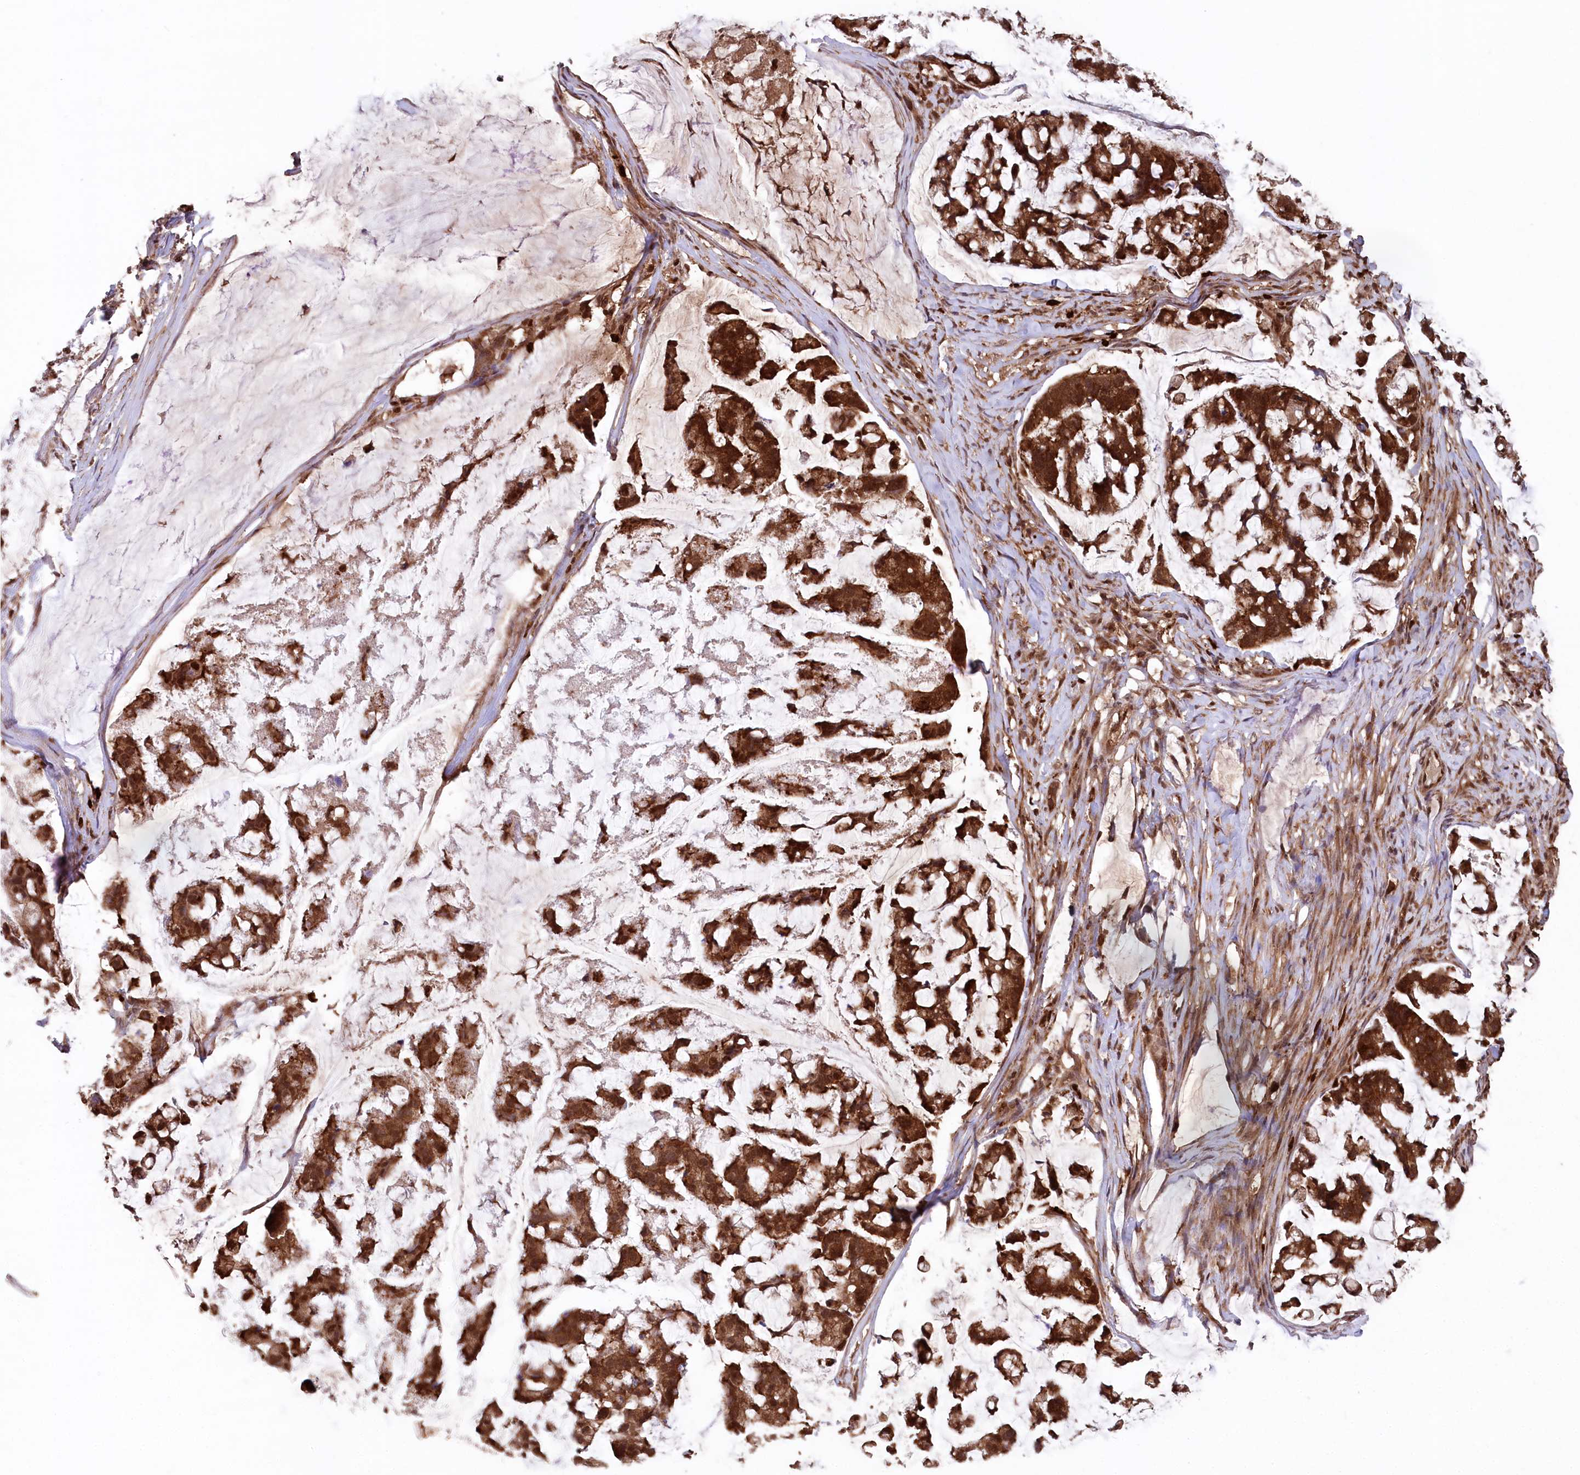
{"staining": {"intensity": "strong", "quantity": ">75%", "location": "cytoplasmic/membranous"}, "tissue": "stomach cancer", "cell_type": "Tumor cells", "image_type": "cancer", "snomed": [{"axis": "morphology", "description": "Adenocarcinoma, NOS"}, {"axis": "topography", "description": "Stomach, lower"}], "caption": "DAB (3,3'-diaminobenzidine) immunohistochemical staining of human stomach adenocarcinoma exhibits strong cytoplasmic/membranous protein staining in about >75% of tumor cells.", "gene": "LSG1", "patient": {"sex": "male", "age": 67}}